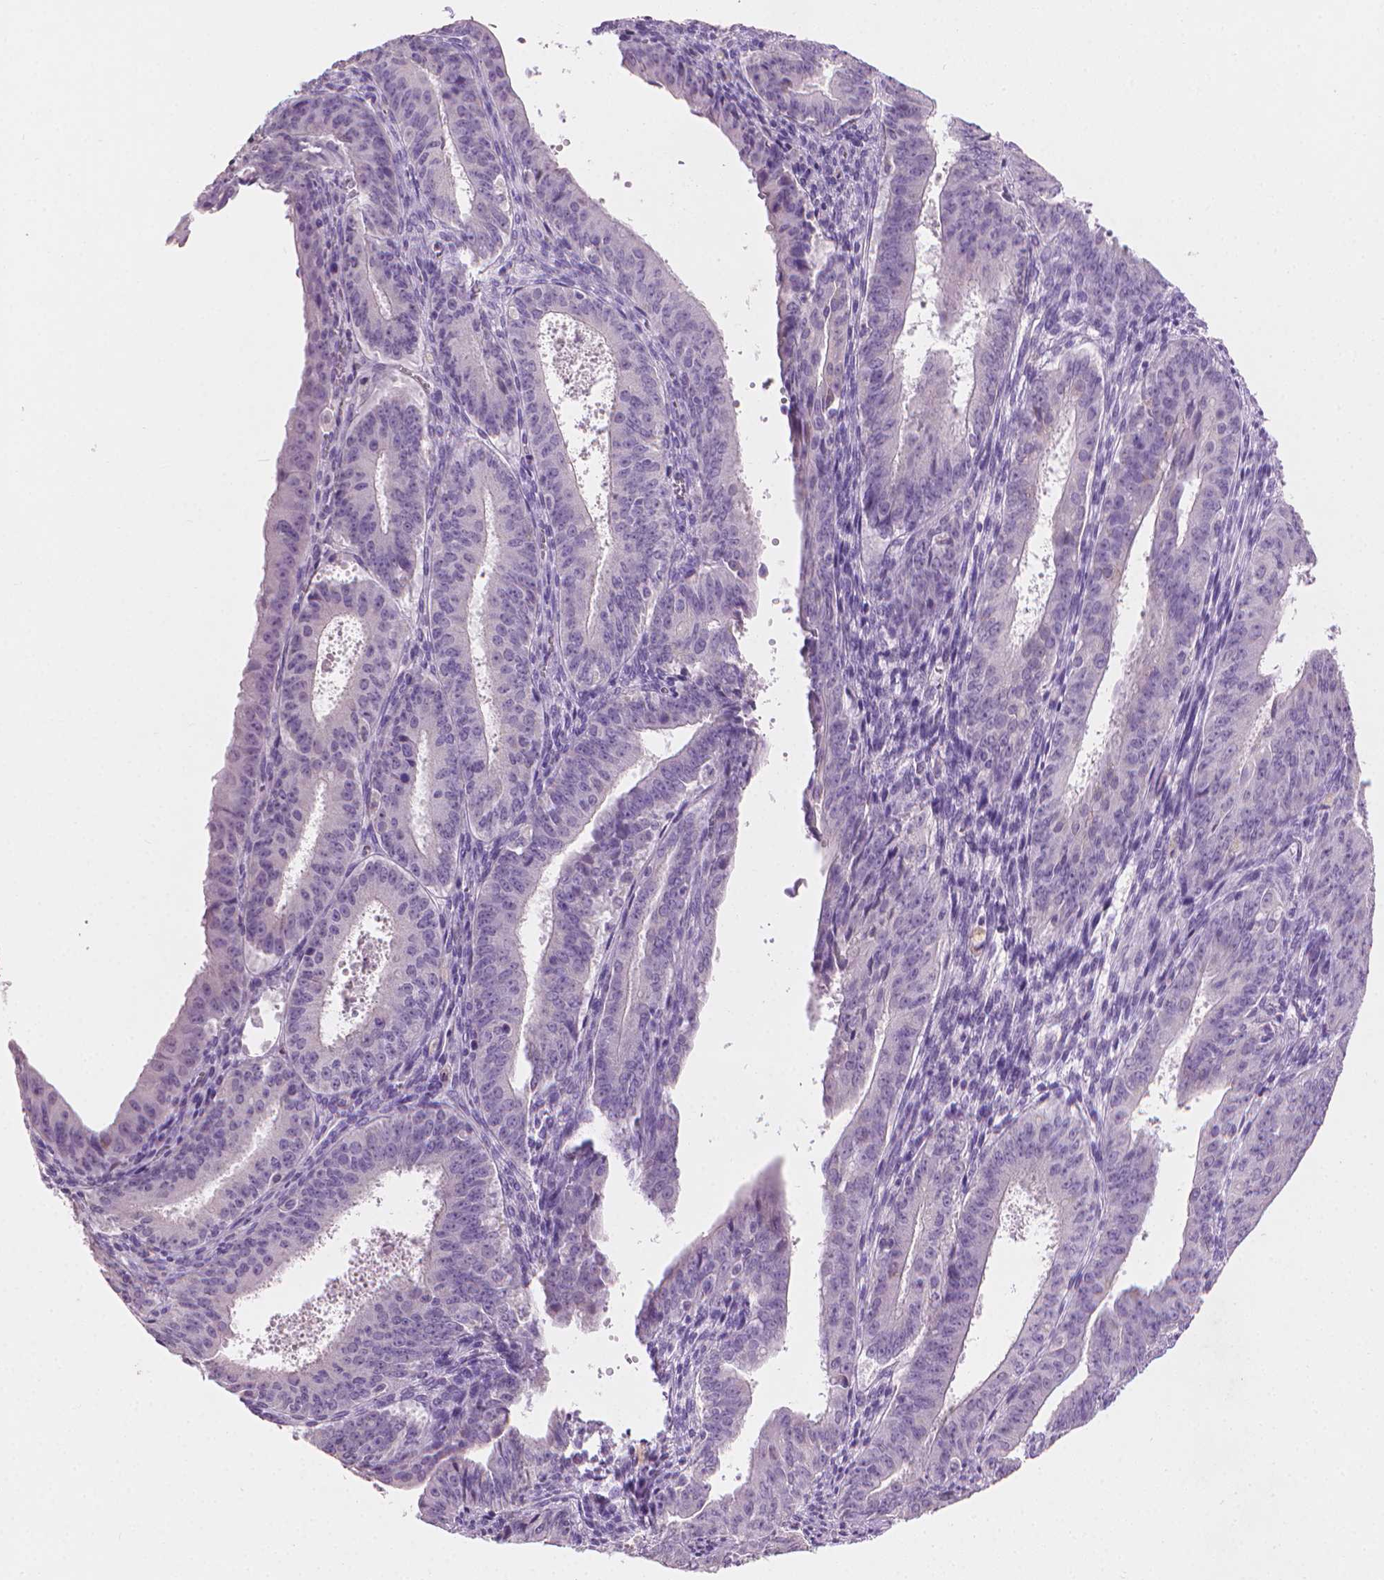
{"staining": {"intensity": "negative", "quantity": "none", "location": "none"}, "tissue": "ovarian cancer", "cell_type": "Tumor cells", "image_type": "cancer", "snomed": [{"axis": "morphology", "description": "Carcinoma, endometroid"}, {"axis": "topography", "description": "Ovary"}], "caption": "This is a micrograph of IHC staining of ovarian cancer (endometroid carcinoma), which shows no positivity in tumor cells.", "gene": "MLANA", "patient": {"sex": "female", "age": 42}}